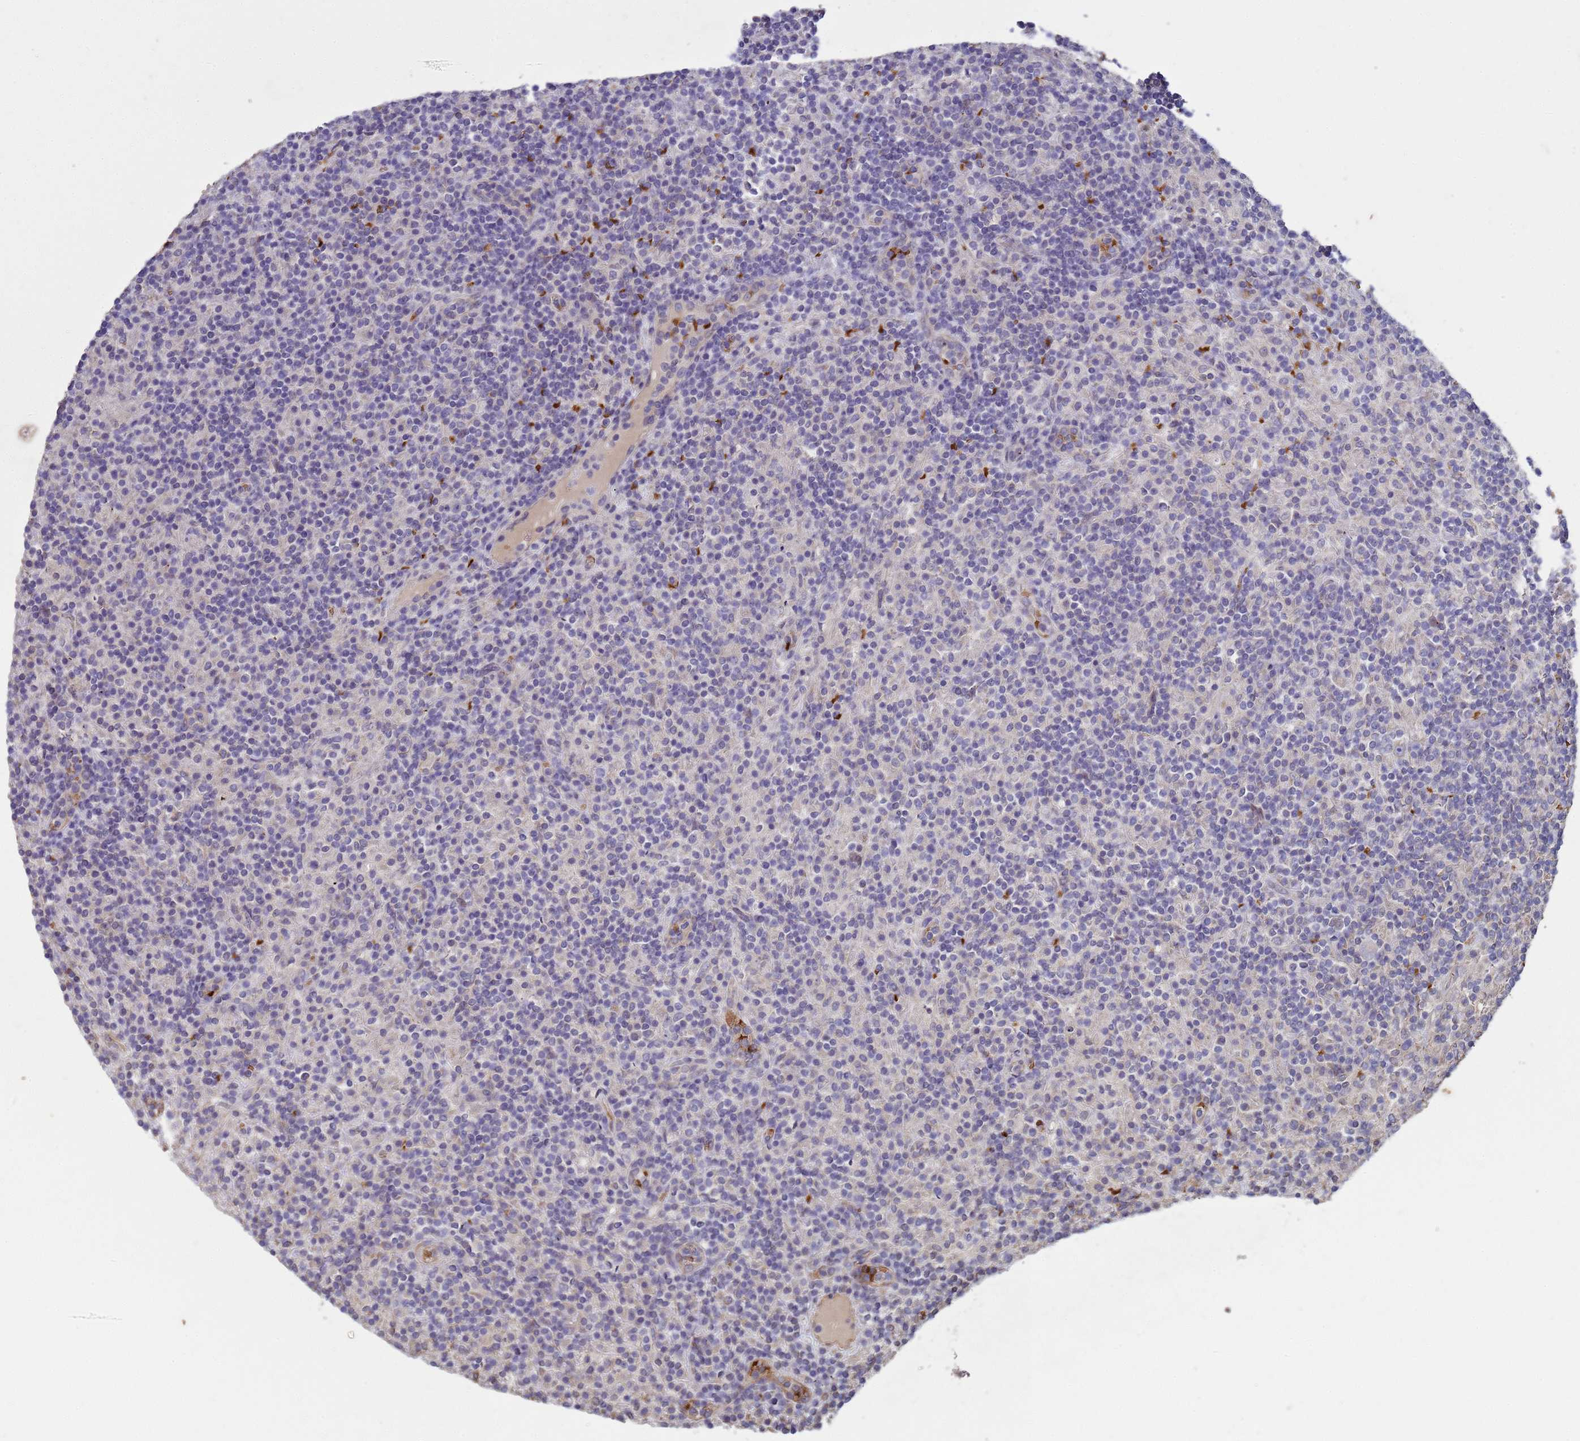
{"staining": {"intensity": "negative", "quantity": "none", "location": "none"}, "tissue": "lymphoma", "cell_type": "Tumor cells", "image_type": "cancer", "snomed": [{"axis": "morphology", "description": "Hodgkin's disease, NOS"}, {"axis": "topography", "description": "Lymph node"}], "caption": "Human Hodgkin's disease stained for a protein using immunohistochemistry demonstrates no expression in tumor cells.", "gene": "SGIP1", "patient": {"sex": "male", "age": 70}}